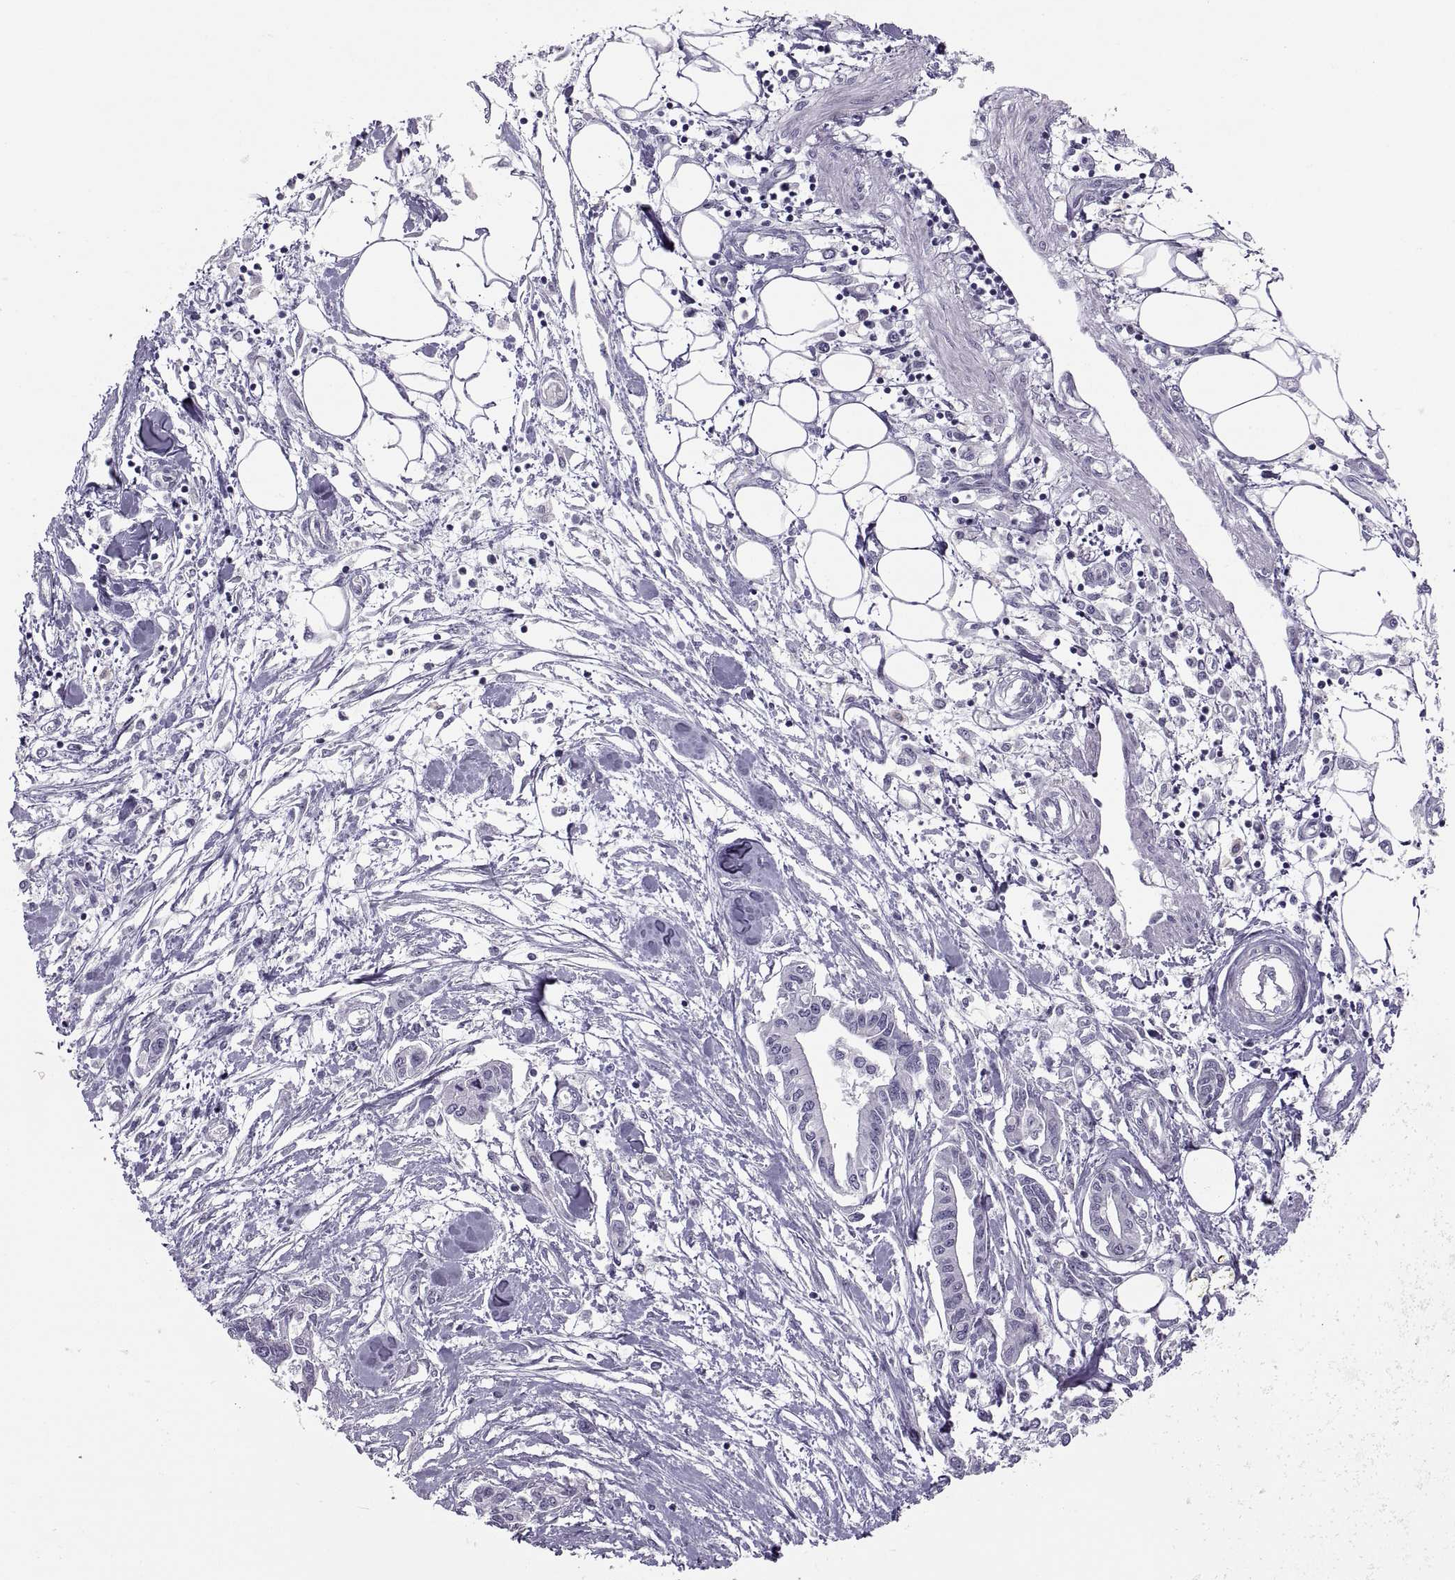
{"staining": {"intensity": "negative", "quantity": "none", "location": "none"}, "tissue": "pancreatic cancer", "cell_type": "Tumor cells", "image_type": "cancer", "snomed": [{"axis": "morphology", "description": "Adenocarcinoma, NOS"}, {"axis": "topography", "description": "Pancreas"}], "caption": "IHC of human adenocarcinoma (pancreatic) reveals no positivity in tumor cells.", "gene": "C3orf22", "patient": {"sex": "male", "age": 60}}